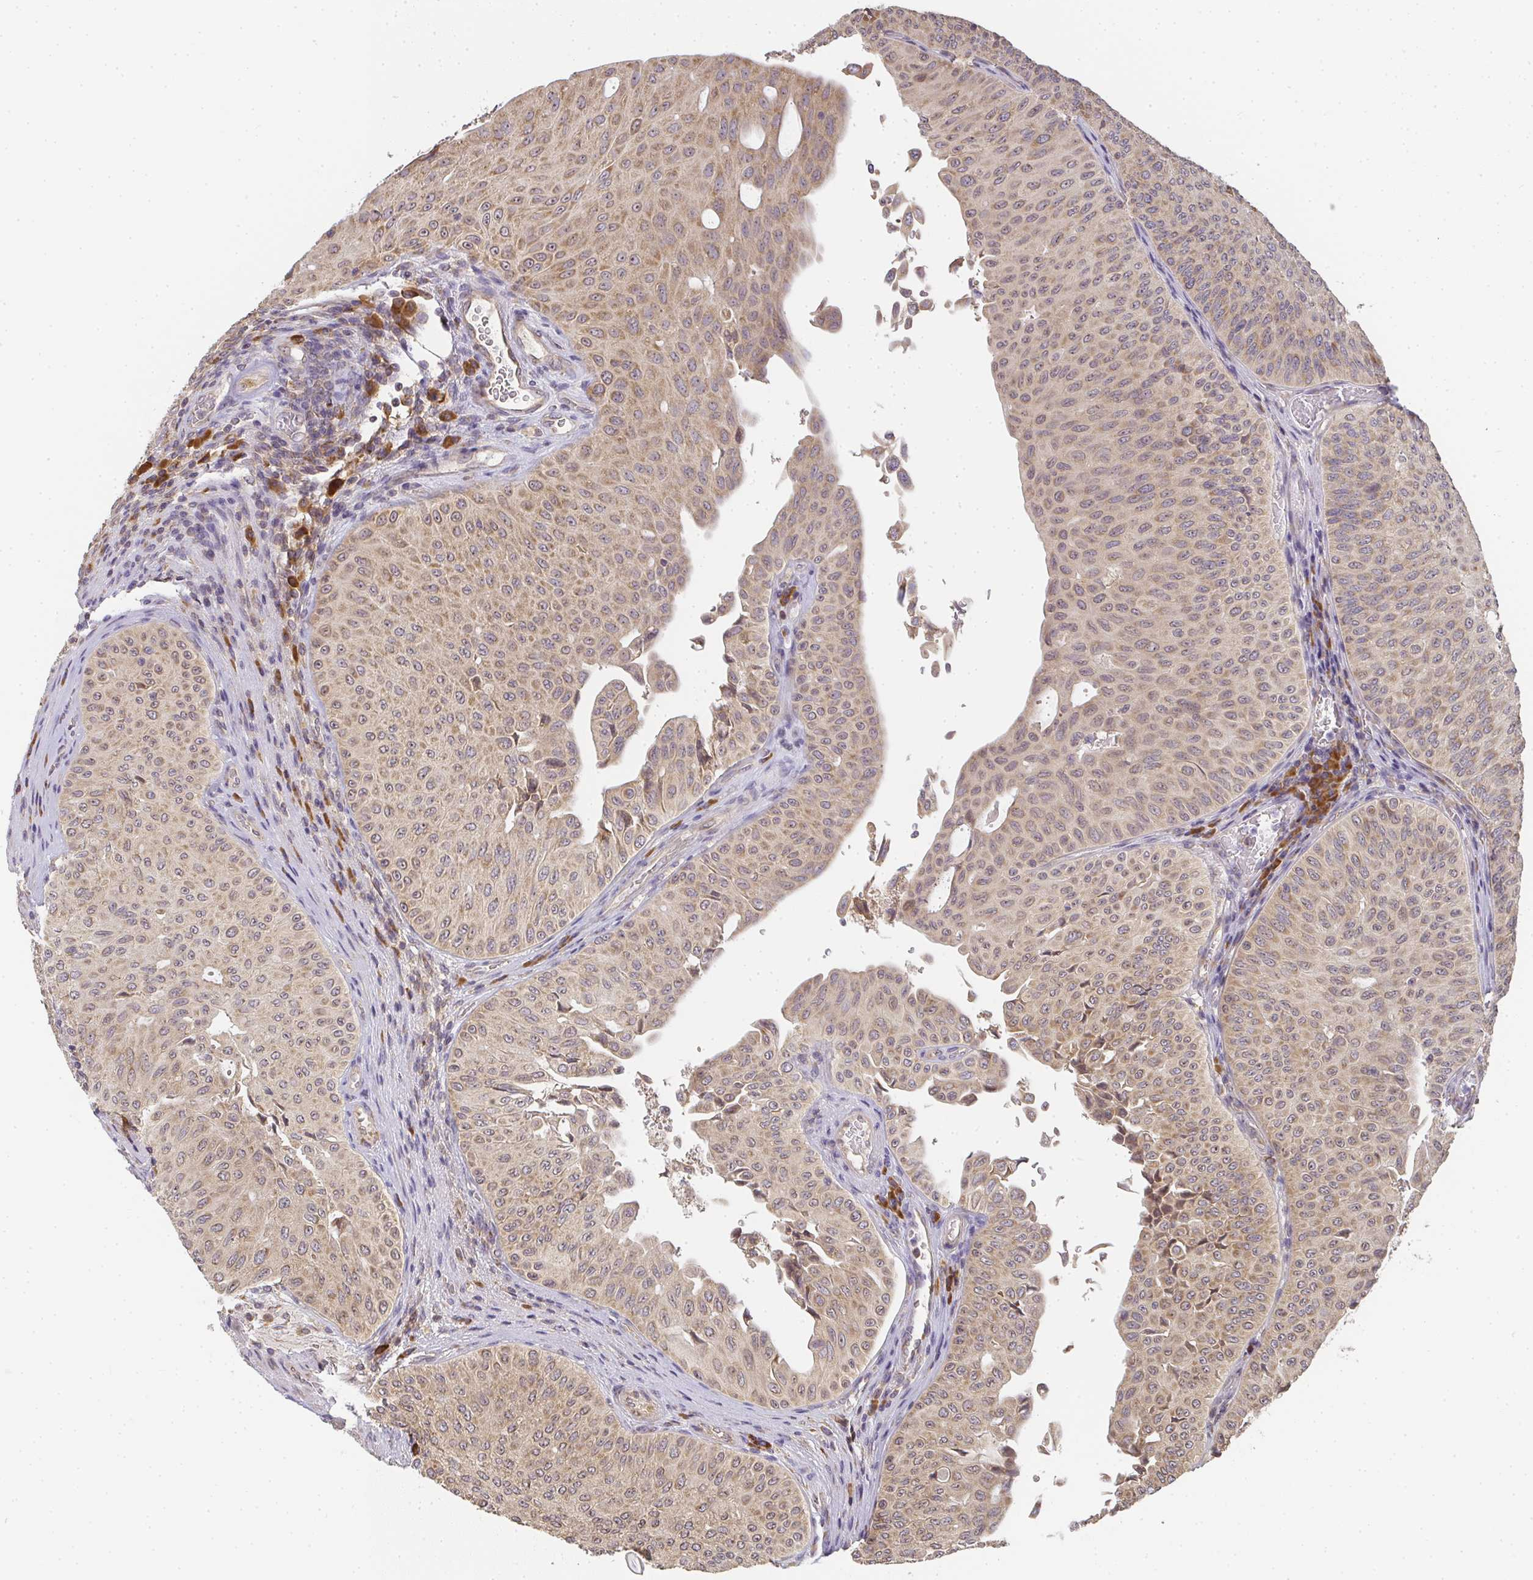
{"staining": {"intensity": "weak", "quantity": ">75%", "location": "cytoplasmic/membranous"}, "tissue": "urothelial cancer", "cell_type": "Tumor cells", "image_type": "cancer", "snomed": [{"axis": "morphology", "description": "Urothelial carcinoma, NOS"}, {"axis": "topography", "description": "Urinary bladder"}], "caption": "Protein positivity by immunohistochemistry demonstrates weak cytoplasmic/membranous staining in approximately >75% of tumor cells in transitional cell carcinoma. (brown staining indicates protein expression, while blue staining denotes nuclei).", "gene": "SLC35B3", "patient": {"sex": "male", "age": 59}}